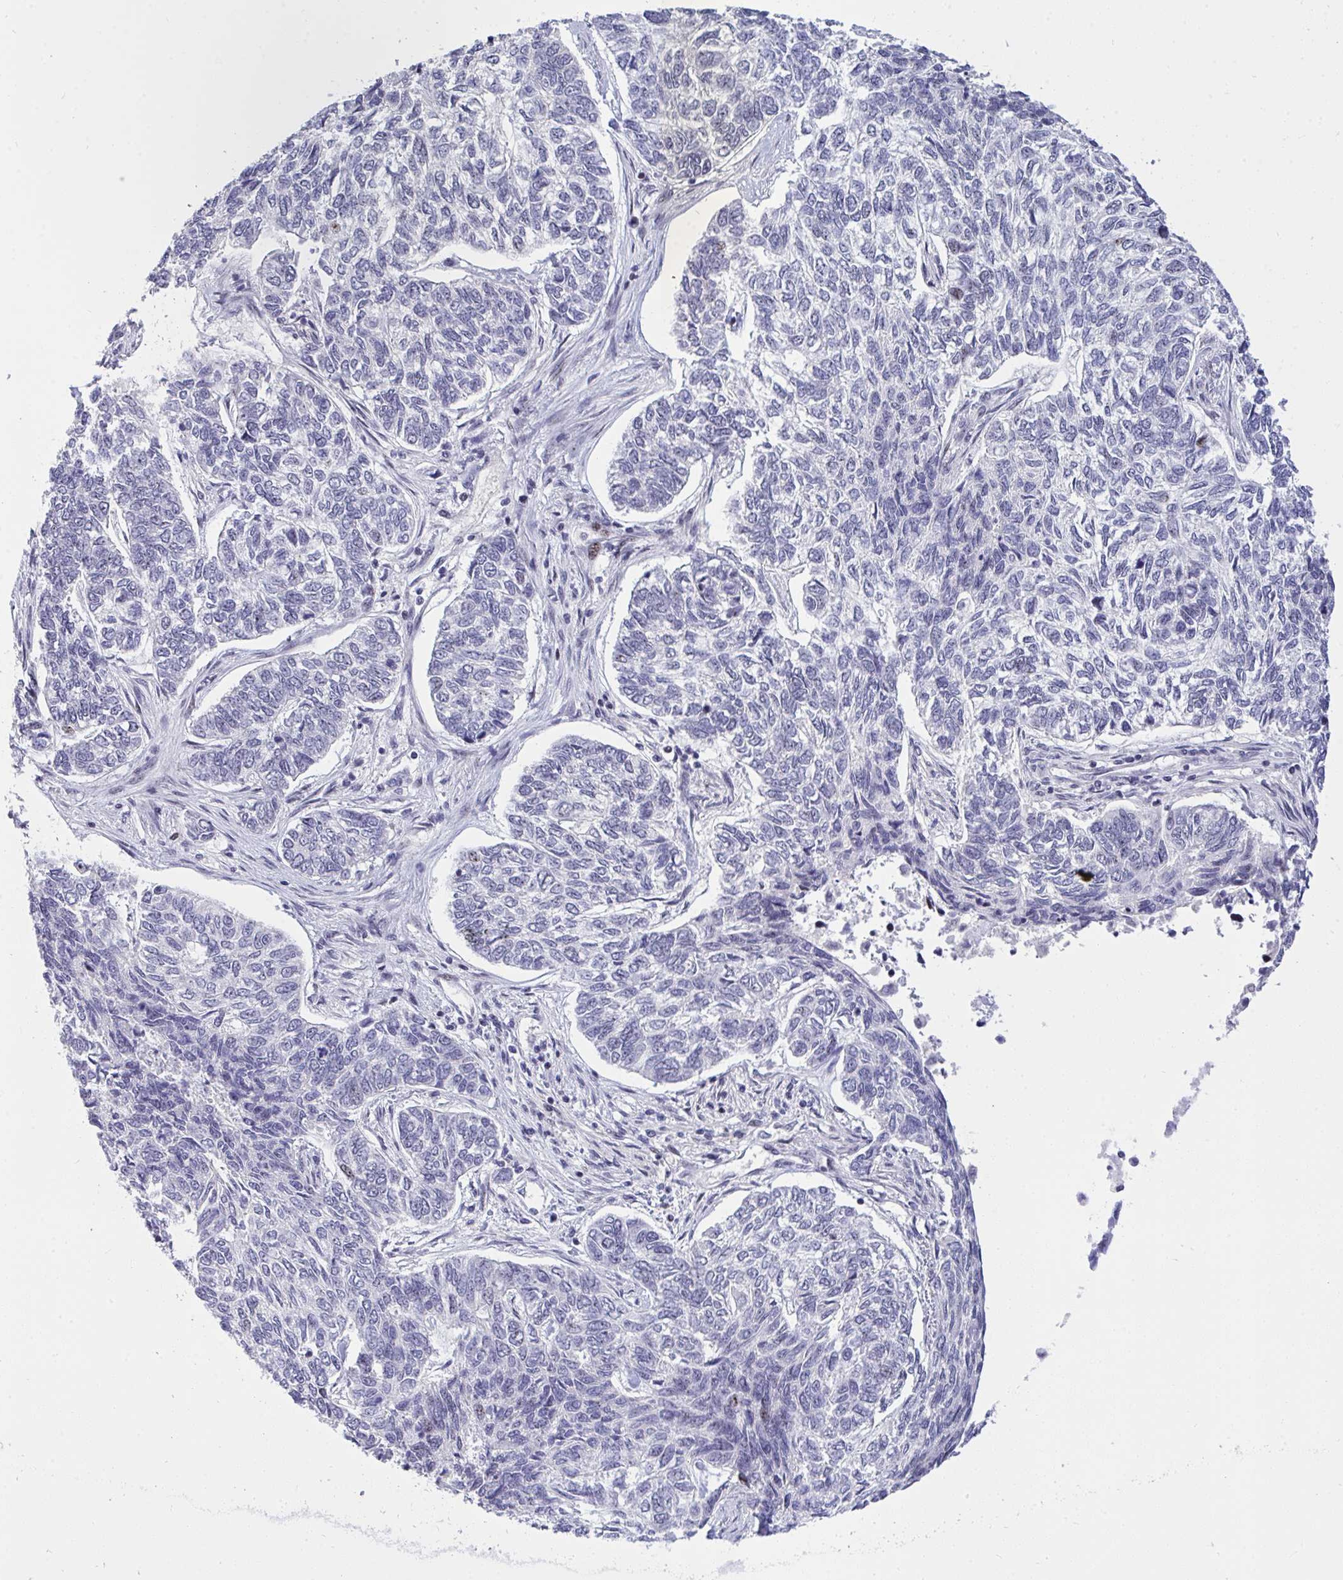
{"staining": {"intensity": "negative", "quantity": "none", "location": "none"}, "tissue": "skin cancer", "cell_type": "Tumor cells", "image_type": "cancer", "snomed": [{"axis": "morphology", "description": "Basal cell carcinoma"}, {"axis": "topography", "description": "Skin"}], "caption": "This is an immunohistochemistry (IHC) image of skin basal cell carcinoma. There is no expression in tumor cells.", "gene": "PLPPR3", "patient": {"sex": "female", "age": 65}}